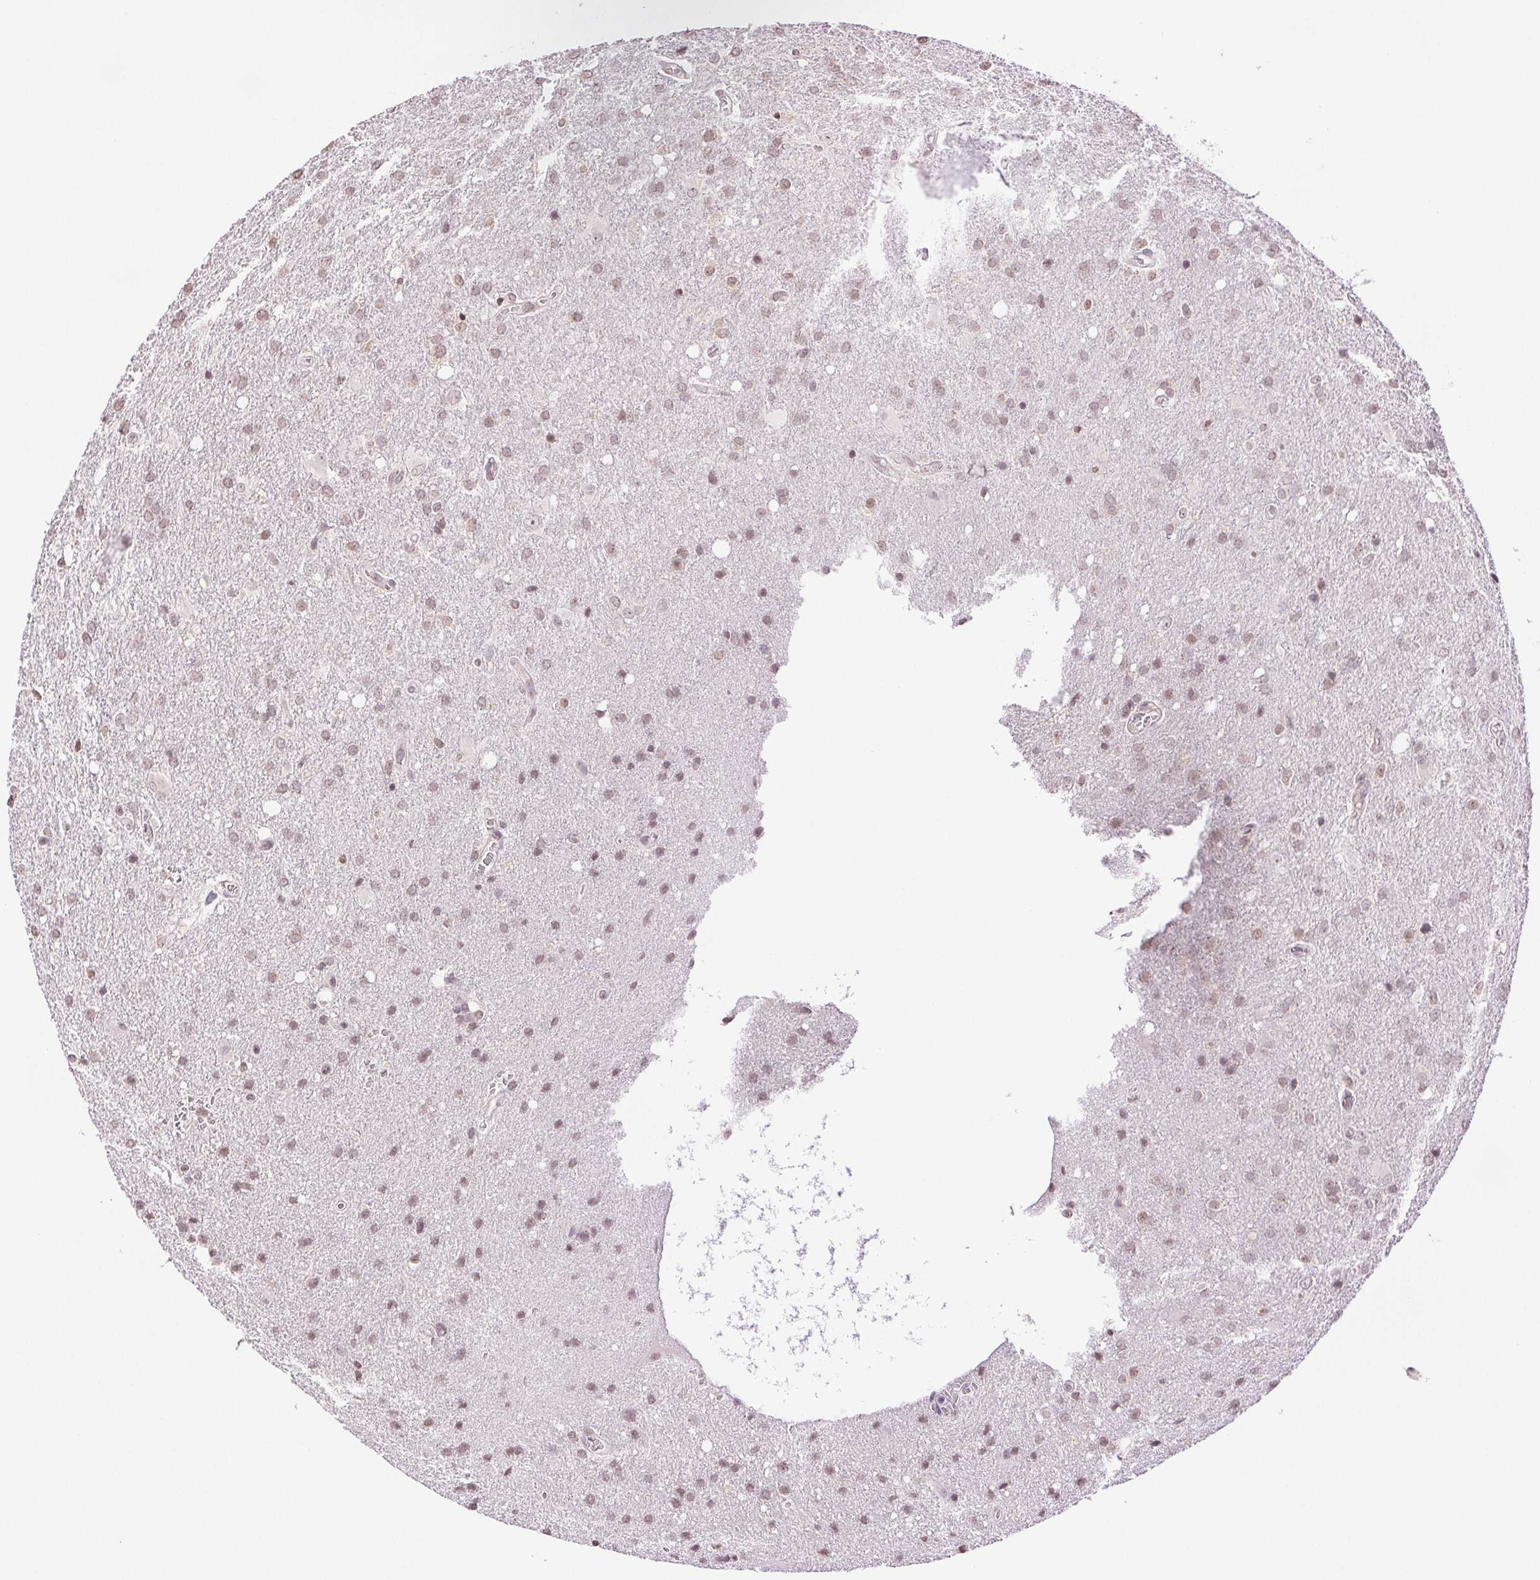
{"staining": {"intensity": "weak", "quantity": ">75%", "location": "nuclear"}, "tissue": "glioma", "cell_type": "Tumor cells", "image_type": "cancer", "snomed": [{"axis": "morphology", "description": "Glioma, malignant, Low grade"}, {"axis": "topography", "description": "Brain"}], "caption": "Immunohistochemical staining of glioma exhibits weak nuclear protein expression in approximately >75% of tumor cells.", "gene": "TNNT3", "patient": {"sex": "male", "age": 66}}